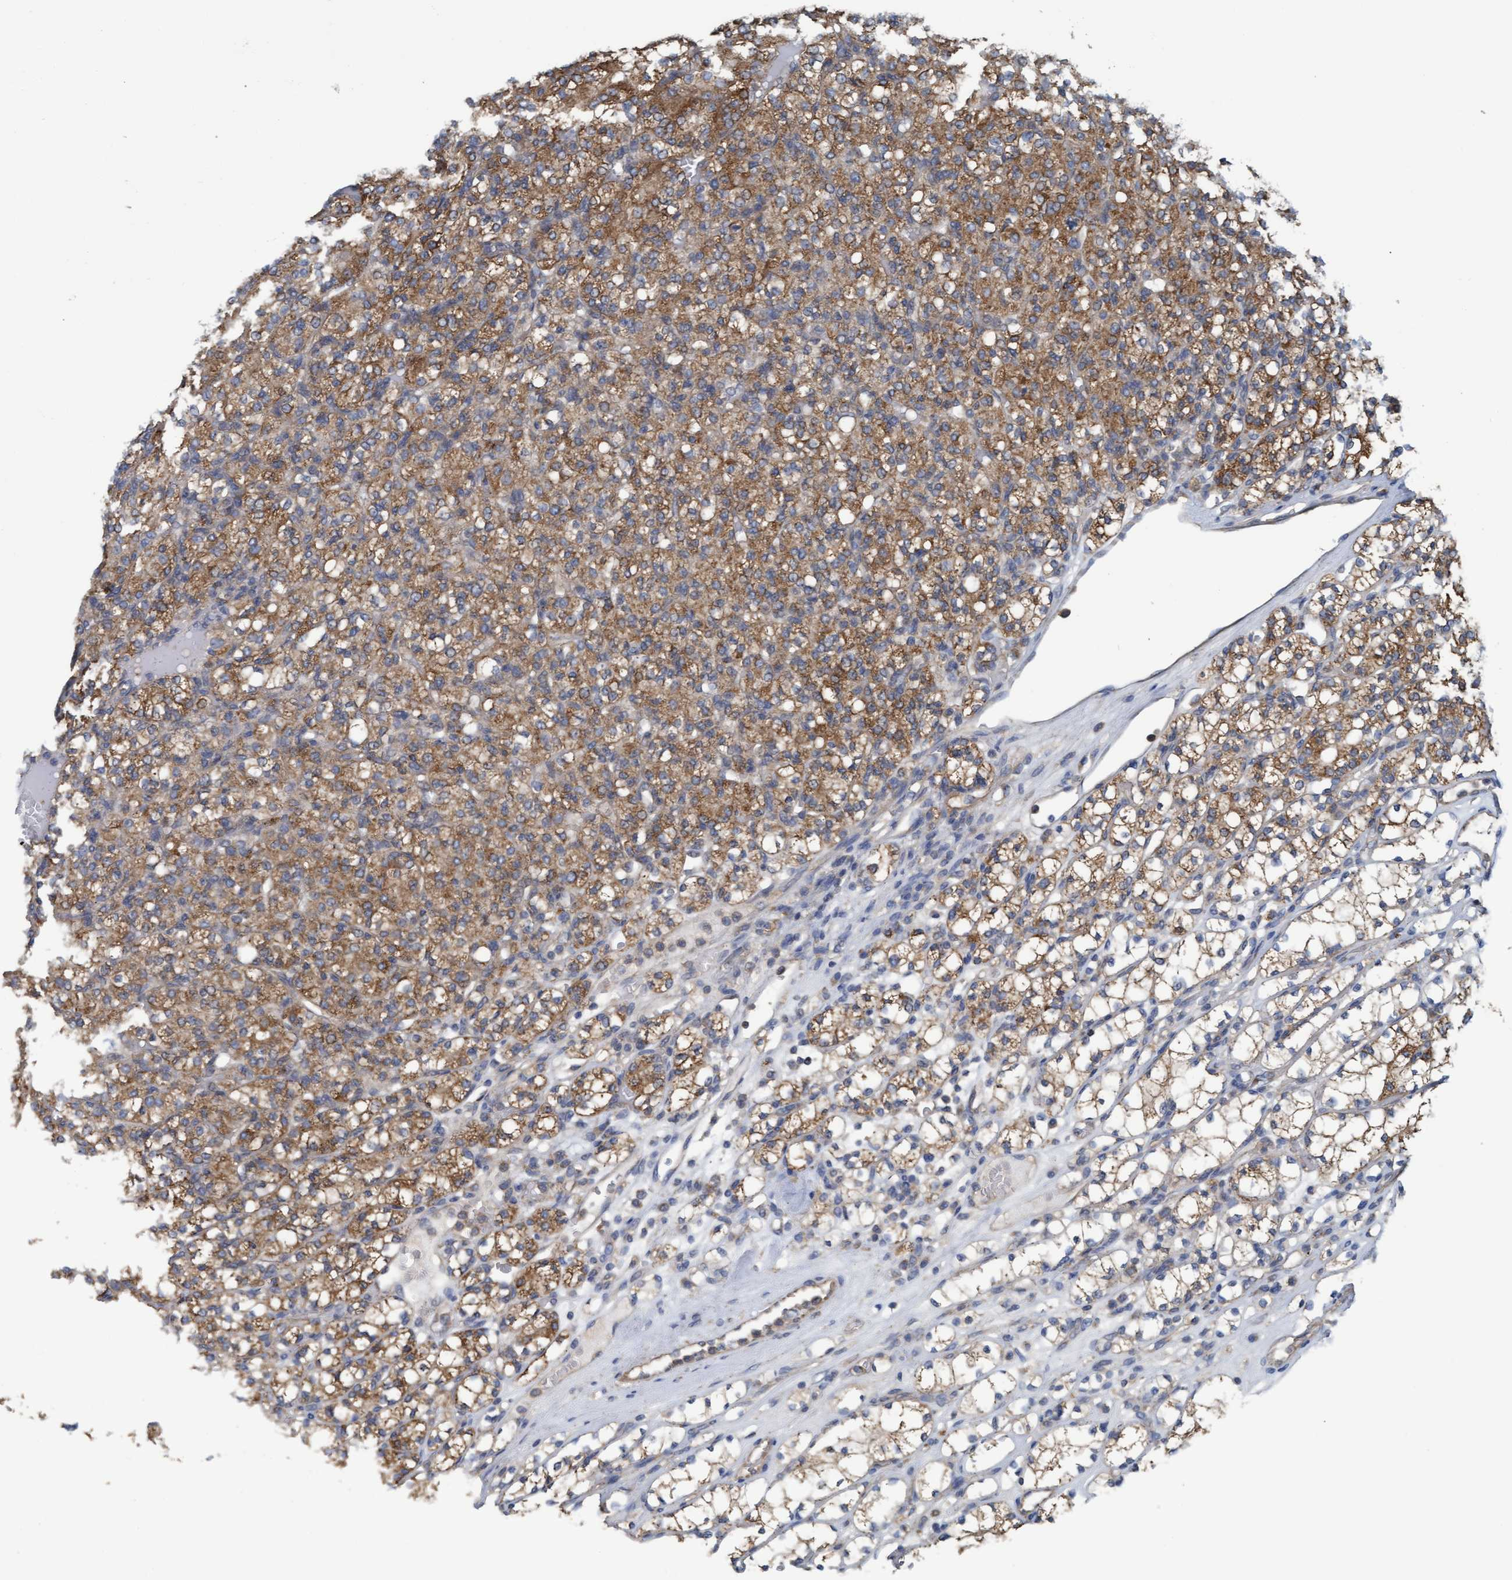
{"staining": {"intensity": "moderate", "quantity": ">75%", "location": "cytoplasmic/membranous"}, "tissue": "renal cancer", "cell_type": "Tumor cells", "image_type": "cancer", "snomed": [{"axis": "morphology", "description": "Adenocarcinoma, NOS"}, {"axis": "topography", "description": "Kidney"}], "caption": "Human adenocarcinoma (renal) stained with a brown dye shows moderate cytoplasmic/membranous positive staining in approximately >75% of tumor cells.", "gene": "LRSAM1", "patient": {"sex": "male", "age": 77}}